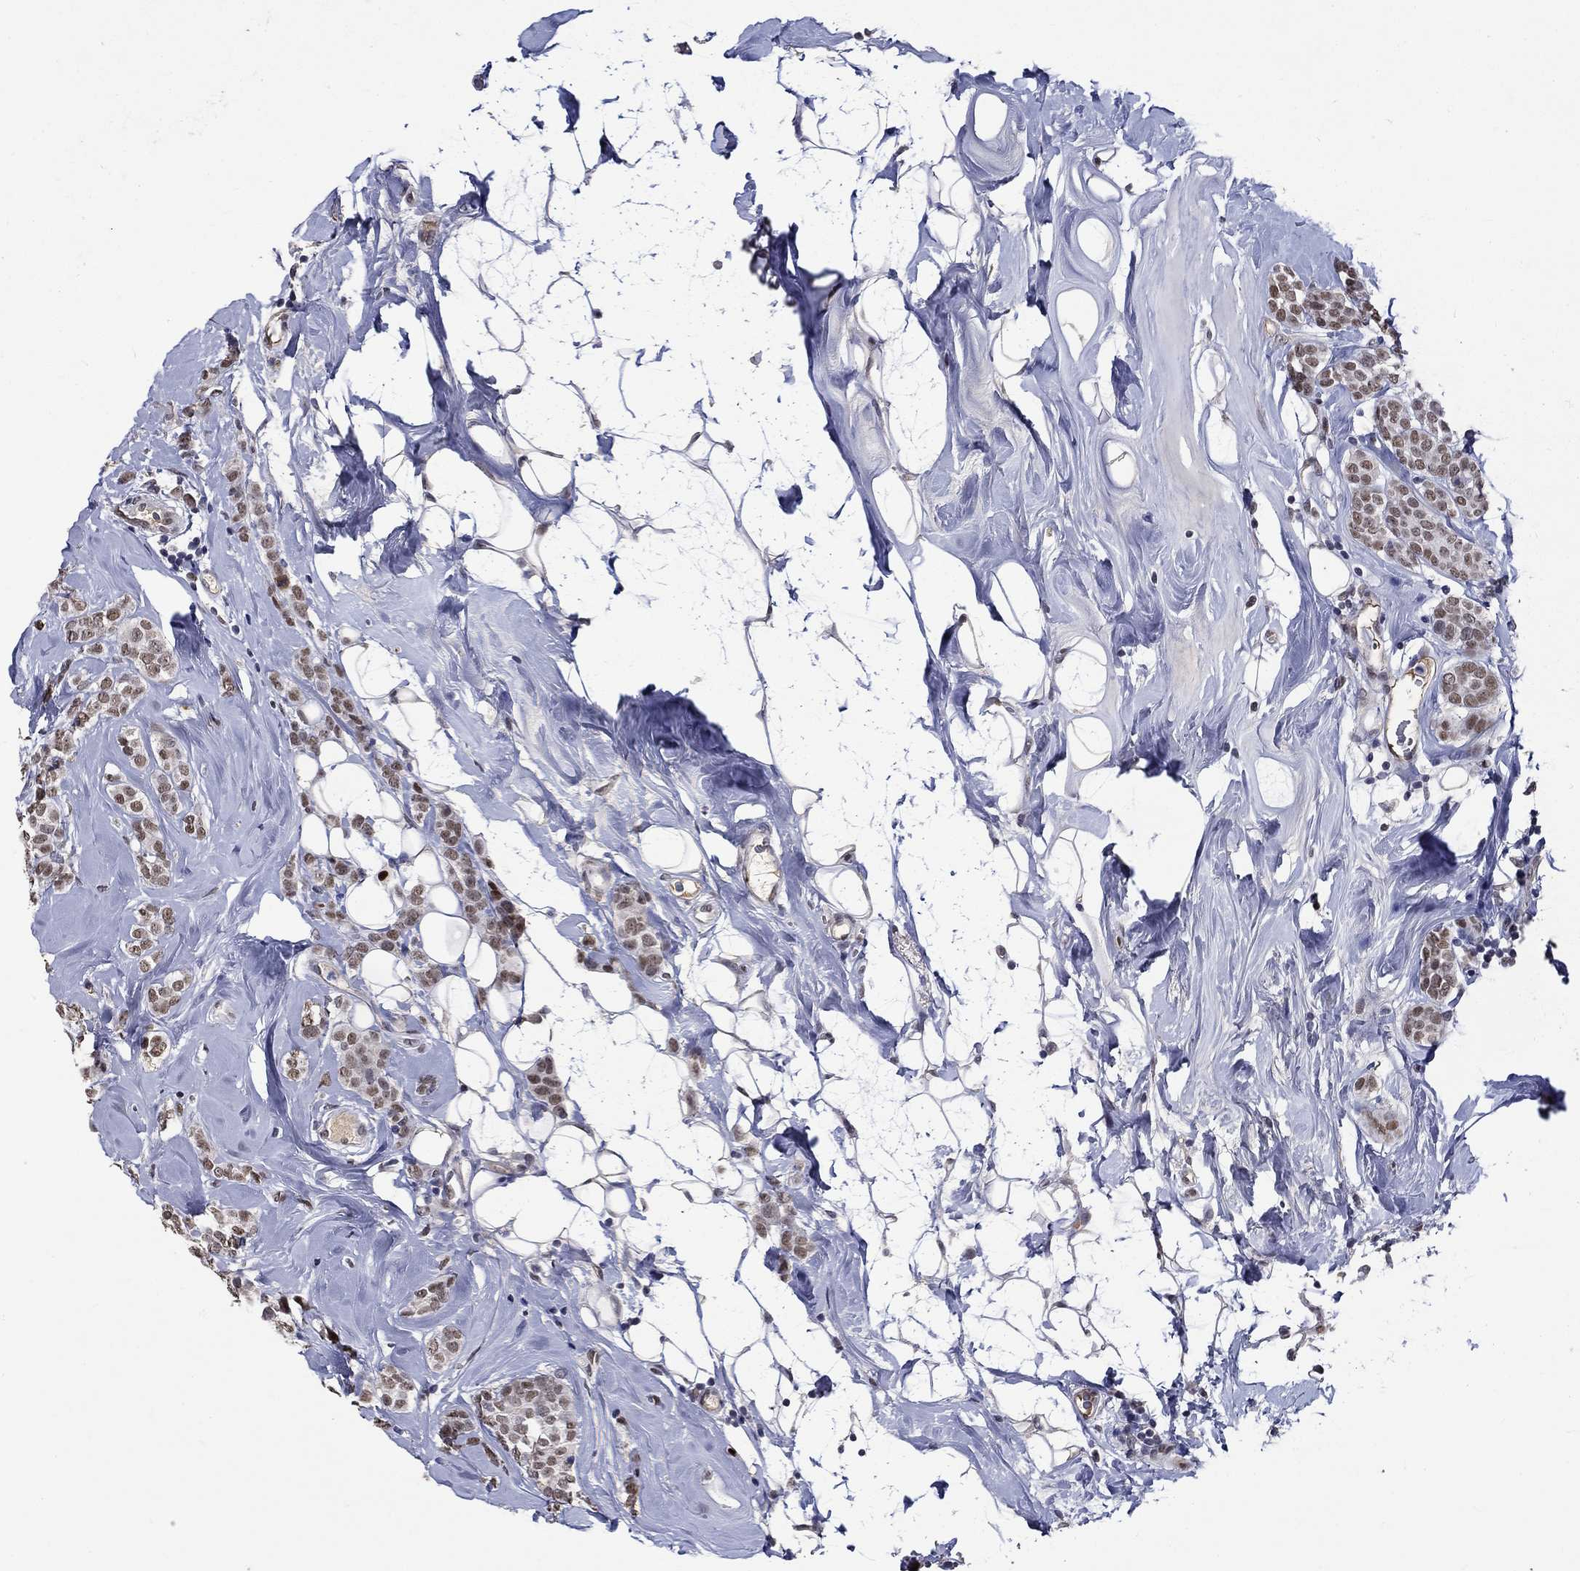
{"staining": {"intensity": "moderate", "quantity": ">75%", "location": "nuclear"}, "tissue": "breast cancer", "cell_type": "Tumor cells", "image_type": "cancer", "snomed": [{"axis": "morphology", "description": "Lobular carcinoma"}, {"axis": "topography", "description": "Breast"}], "caption": "Breast cancer stained with immunohistochemistry demonstrates moderate nuclear staining in approximately >75% of tumor cells.", "gene": "GATA2", "patient": {"sex": "female", "age": 49}}